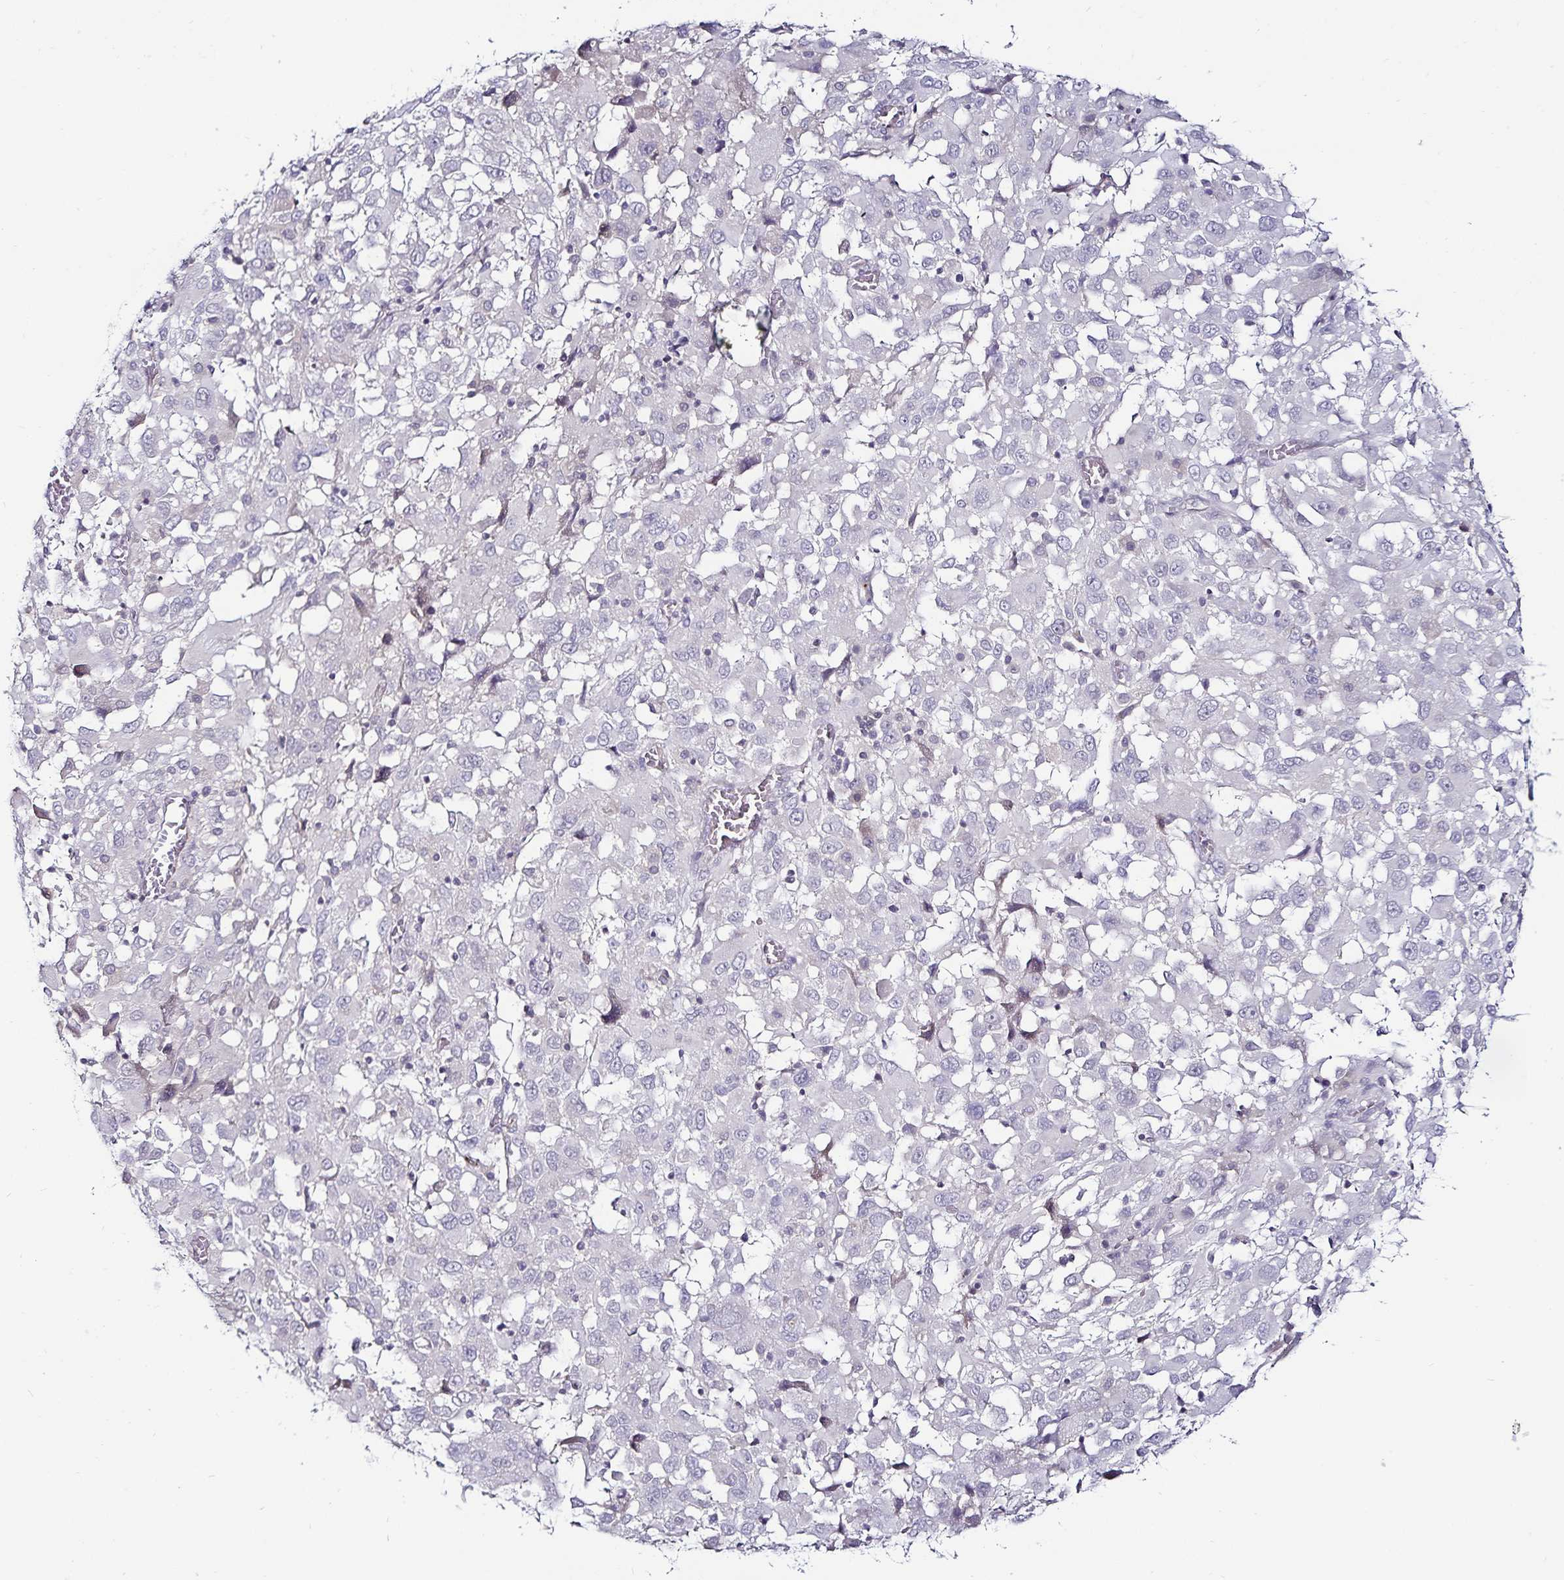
{"staining": {"intensity": "negative", "quantity": "none", "location": "none"}, "tissue": "melanoma", "cell_type": "Tumor cells", "image_type": "cancer", "snomed": [{"axis": "morphology", "description": "Malignant melanoma, Metastatic site"}, {"axis": "topography", "description": "Soft tissue"}], "caption": "Immunohistochemistry histopathology image of malignant melanoma (metastatic site) stained for a protein (brown), which shows no positivity in tumor cells.", "gene": "ACSL5", "patient": {"sex": "male", "age": 50}}